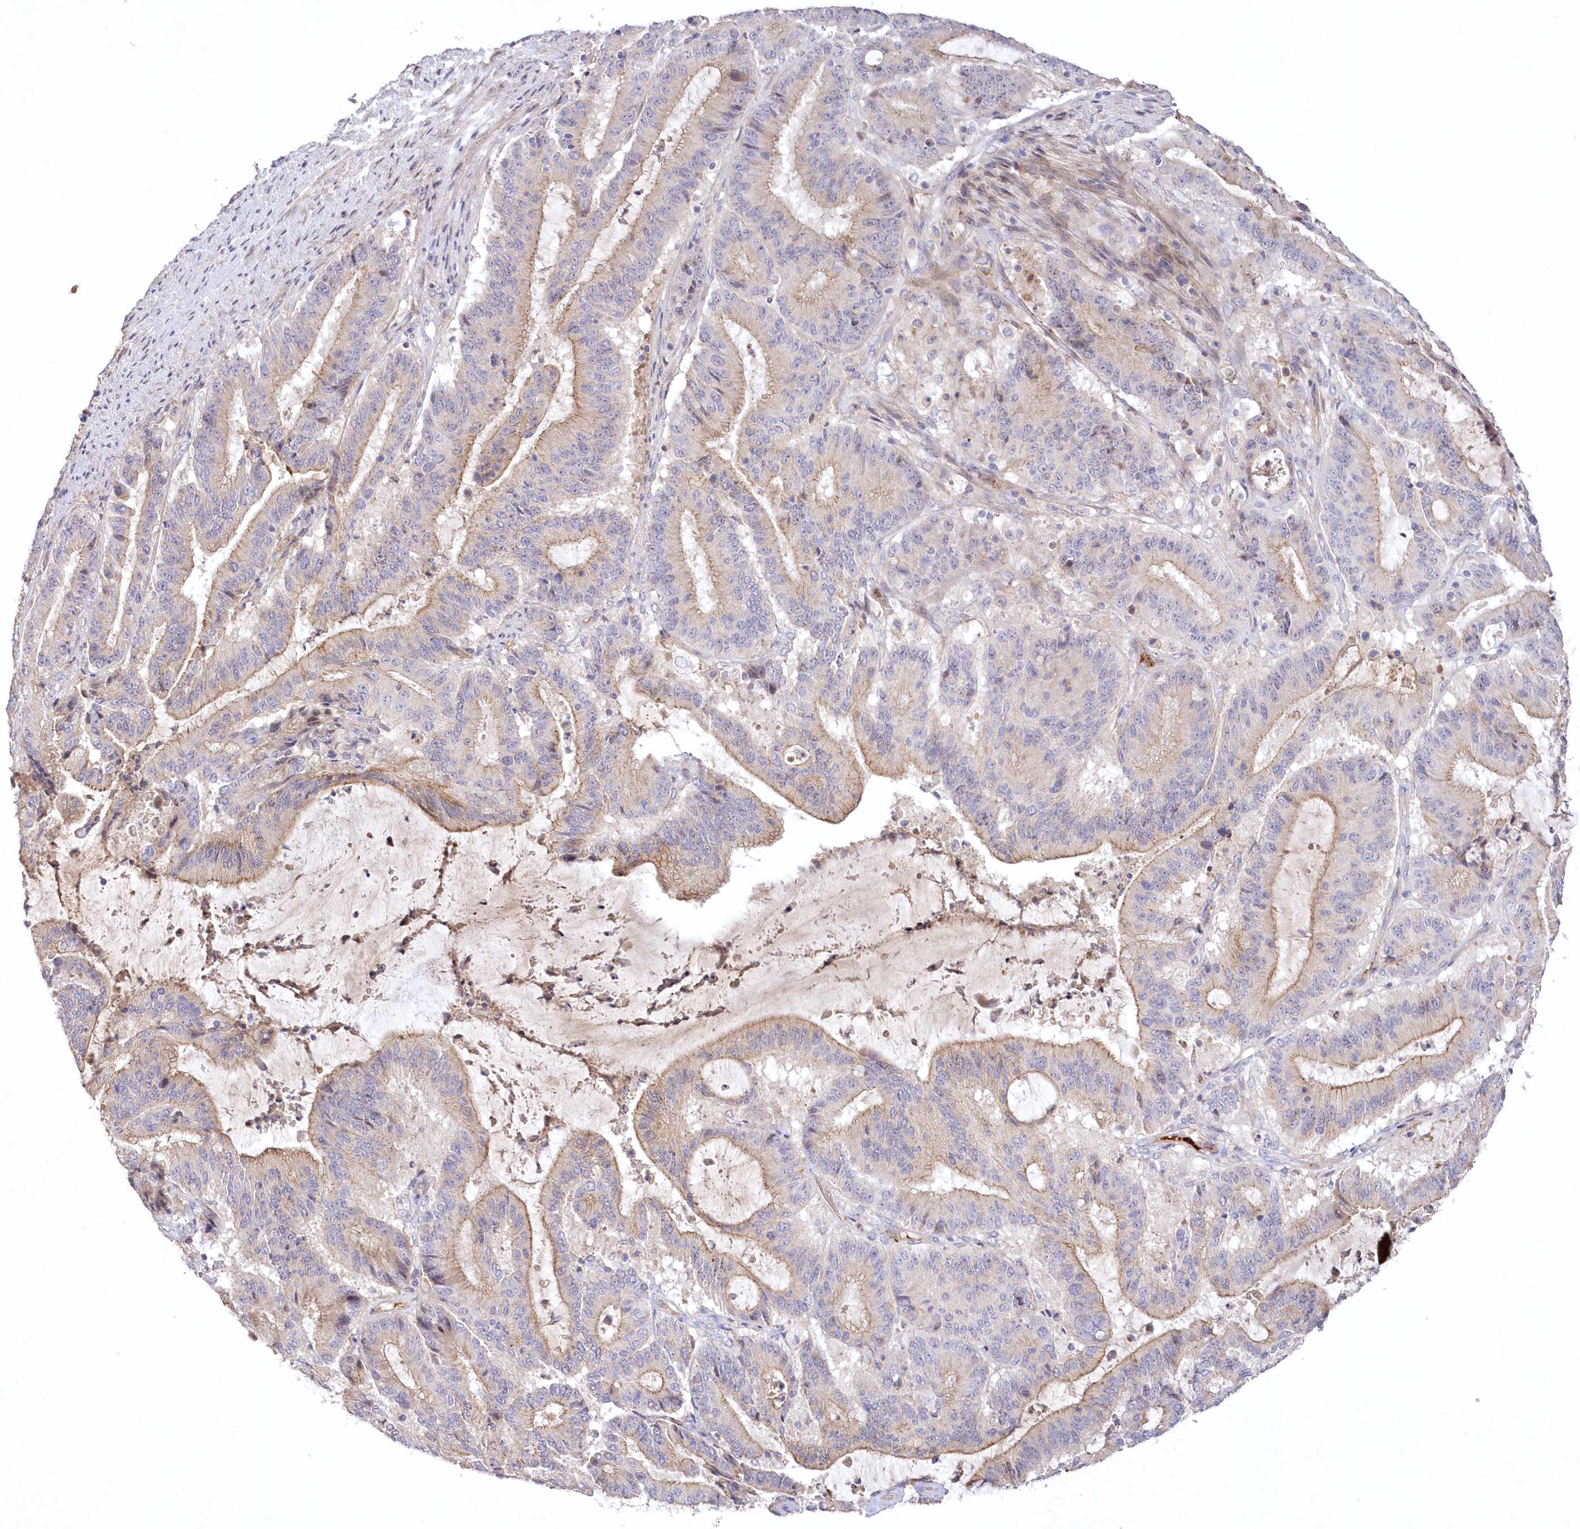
{"staining": {"intensity": "moderate", "quantity": "25%-75%", "location": "cytoplasmic/membranous"}, "tissue": "liver cancer", "cell_type": "Tumor cells", "image_type": "cancer", "snomed": [{"axis": "morphology", "description": "Normal tissue, NOS"}, {"axis": "morphology", "description": "Cholangiocarcinoma"}, {"axis": "topography", "description": "Liver"}, {"axis": "topography", "description": "Peripheral nerve tissue"}], "caption": "The photomicrograph reveals immunohistochemical staining of liver cancer (cholangiocarcinoma). There is moderate cytoplasmic/membranous positivity is present in about 25%-75% of tumor cells. (DAB (3,3'-diaminobenzidine) IHC with brightfield microscopy, high magnification).", "gene": "WBP1L", "patient": {"sex": "female", "age": 73}}